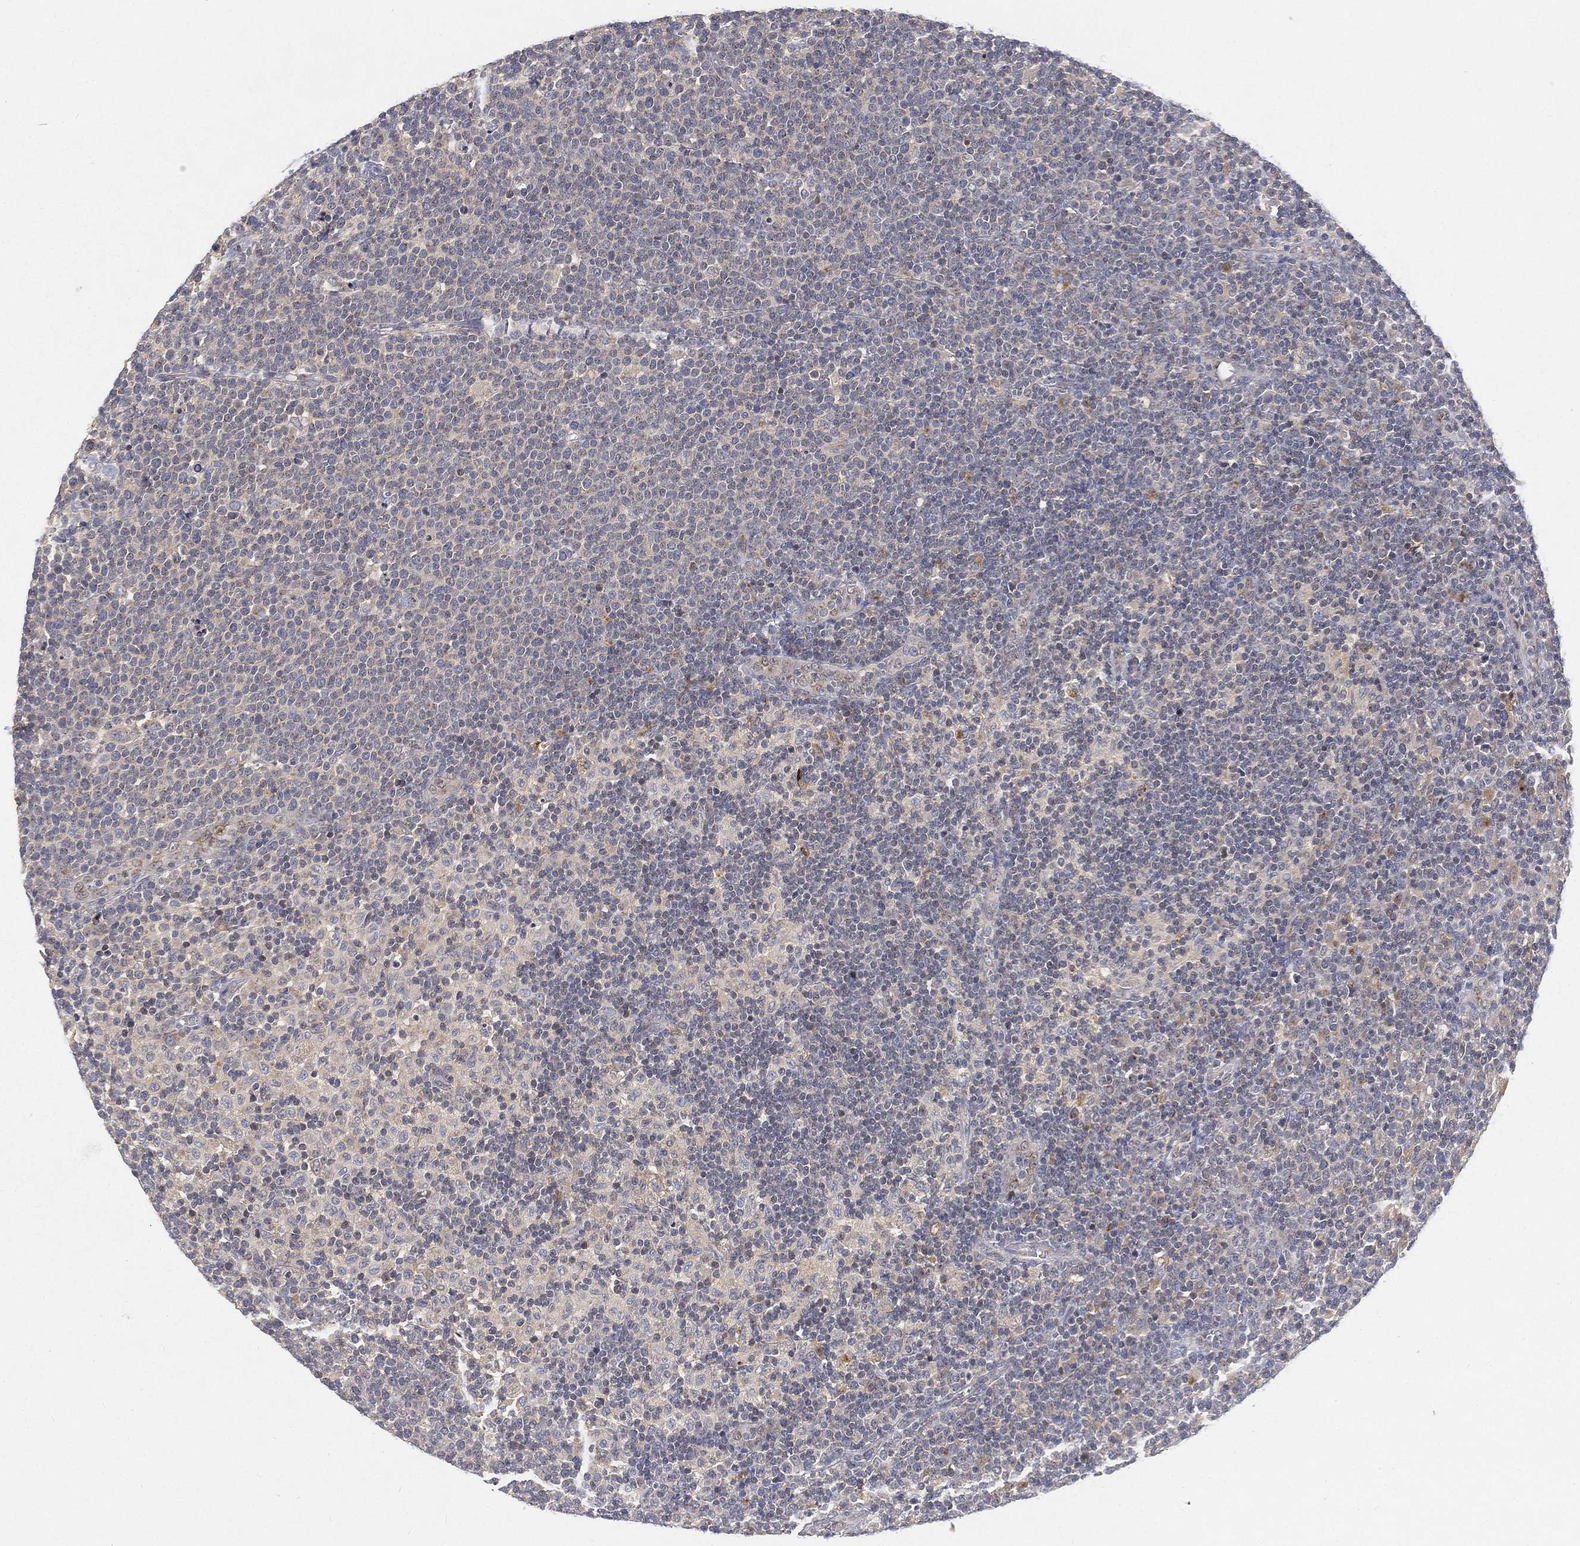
{"staining": {"intensity": "negative", "quantity": "none", "location": "none"}, "tissue": "lymphoma", "cell_type": "Tumor cells", "image_type": "cancer", "snomed": [{"axis": "morphology", "description": "Malignant lymphoma, non-Hodgkin's type, High grade"}, {"axis": "topography", "description": "Lymph node"}], "caption": "Photomicrograph shows no significant protein staining in tumor cells of lymphoma.", "gene": "CTSL", "patient": {"sex": "male", "age": 61}}